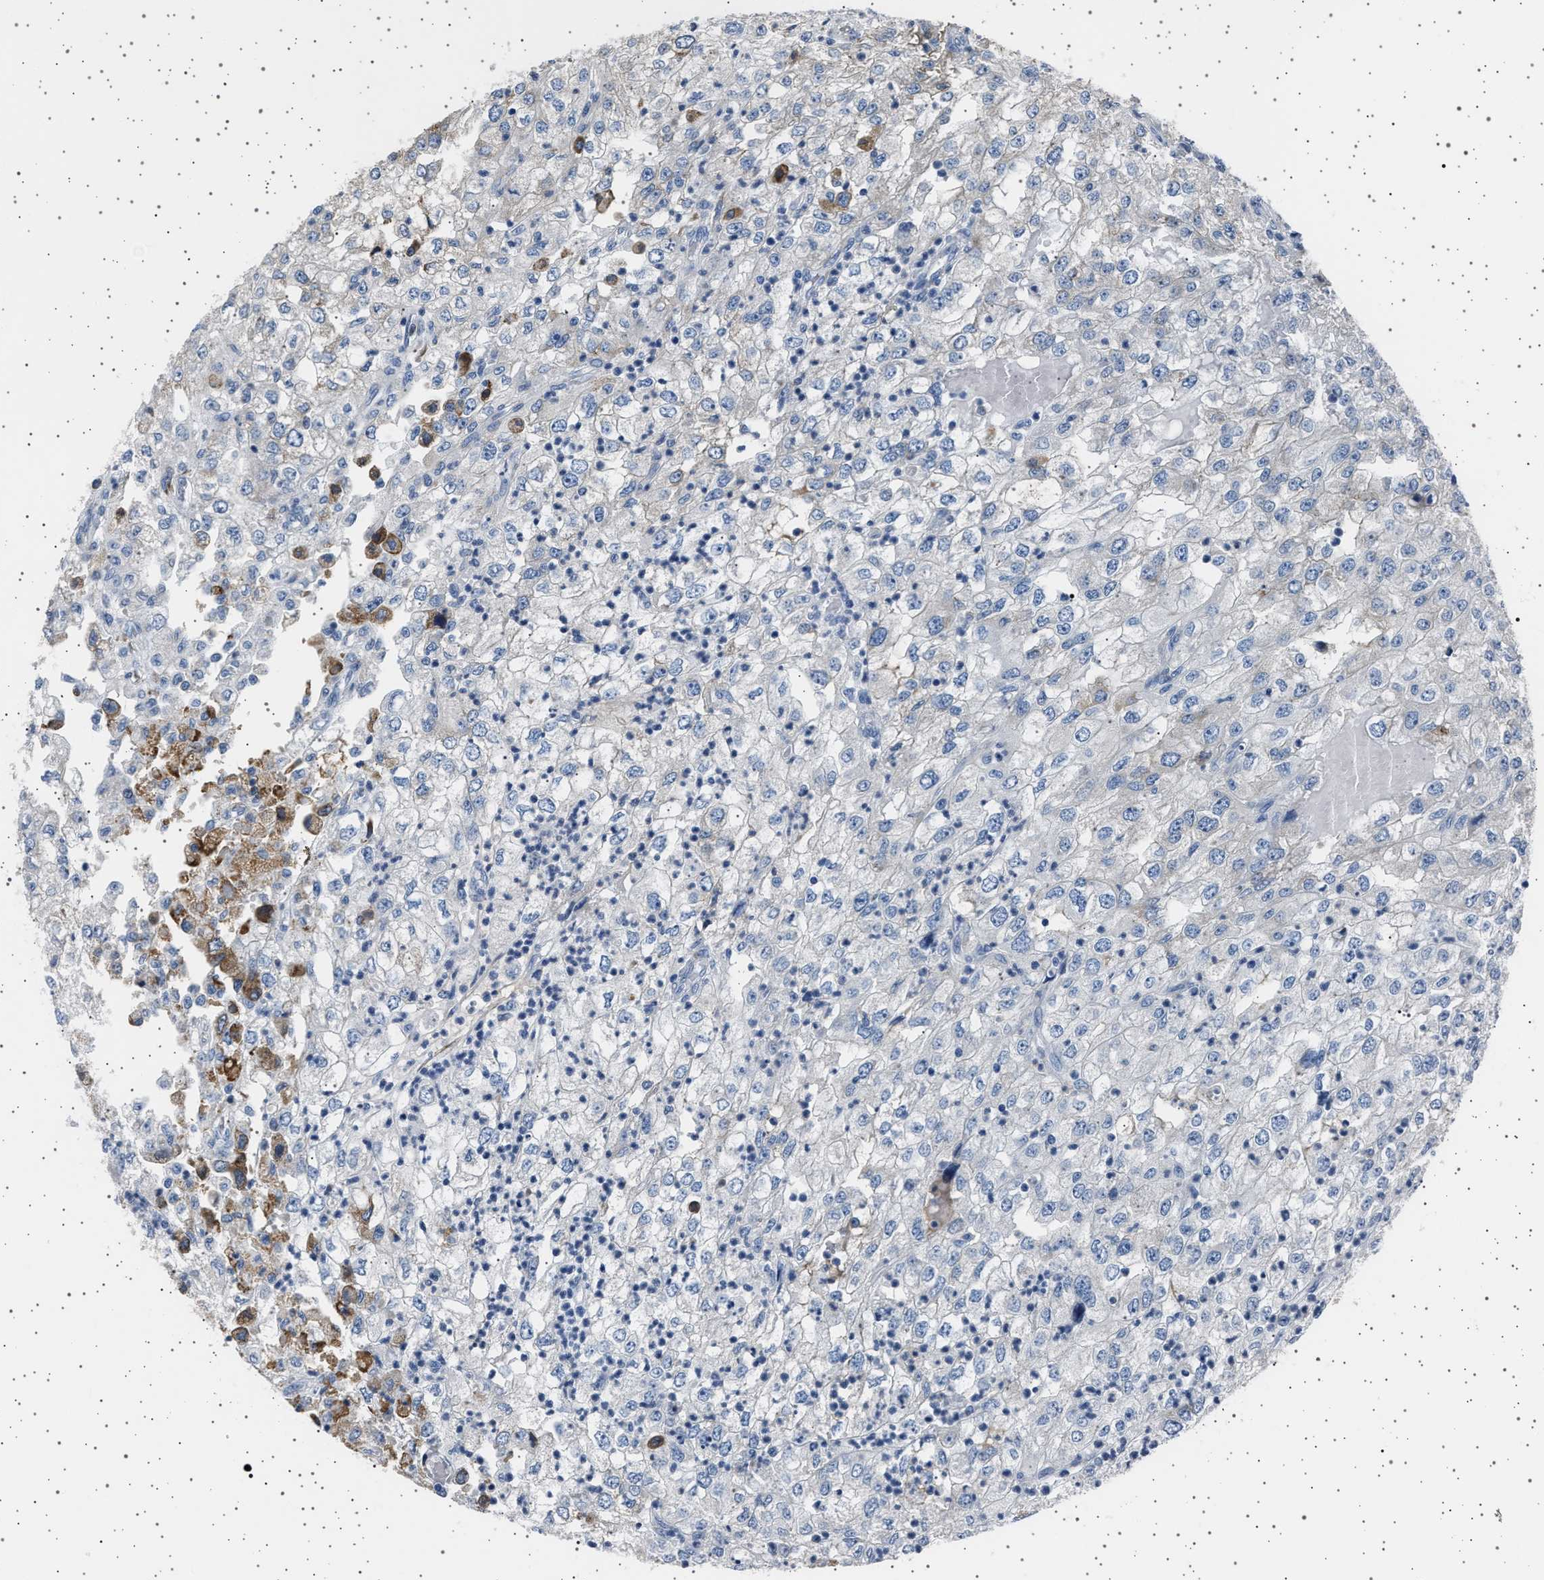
{"staining": {"intensity": "negative", "quantity": "none", "location": "none"}, "tissue": "renal cancer", "cell_type": "Tumor cells", "image_type": "cancer", "snomed": [{"axis": "morphology", "description": "Adenocarcinoma, NOS"}, {"axis": "topography", "description": "Kidney"}], "caption": "DAB (3,3'-diaminobenzidine) immunohistochemical staining of renal cancer demonstrates no significant staining in tumor cells.", "gene": "FTCD", "patient": {"sex": "female", "age": 54}}